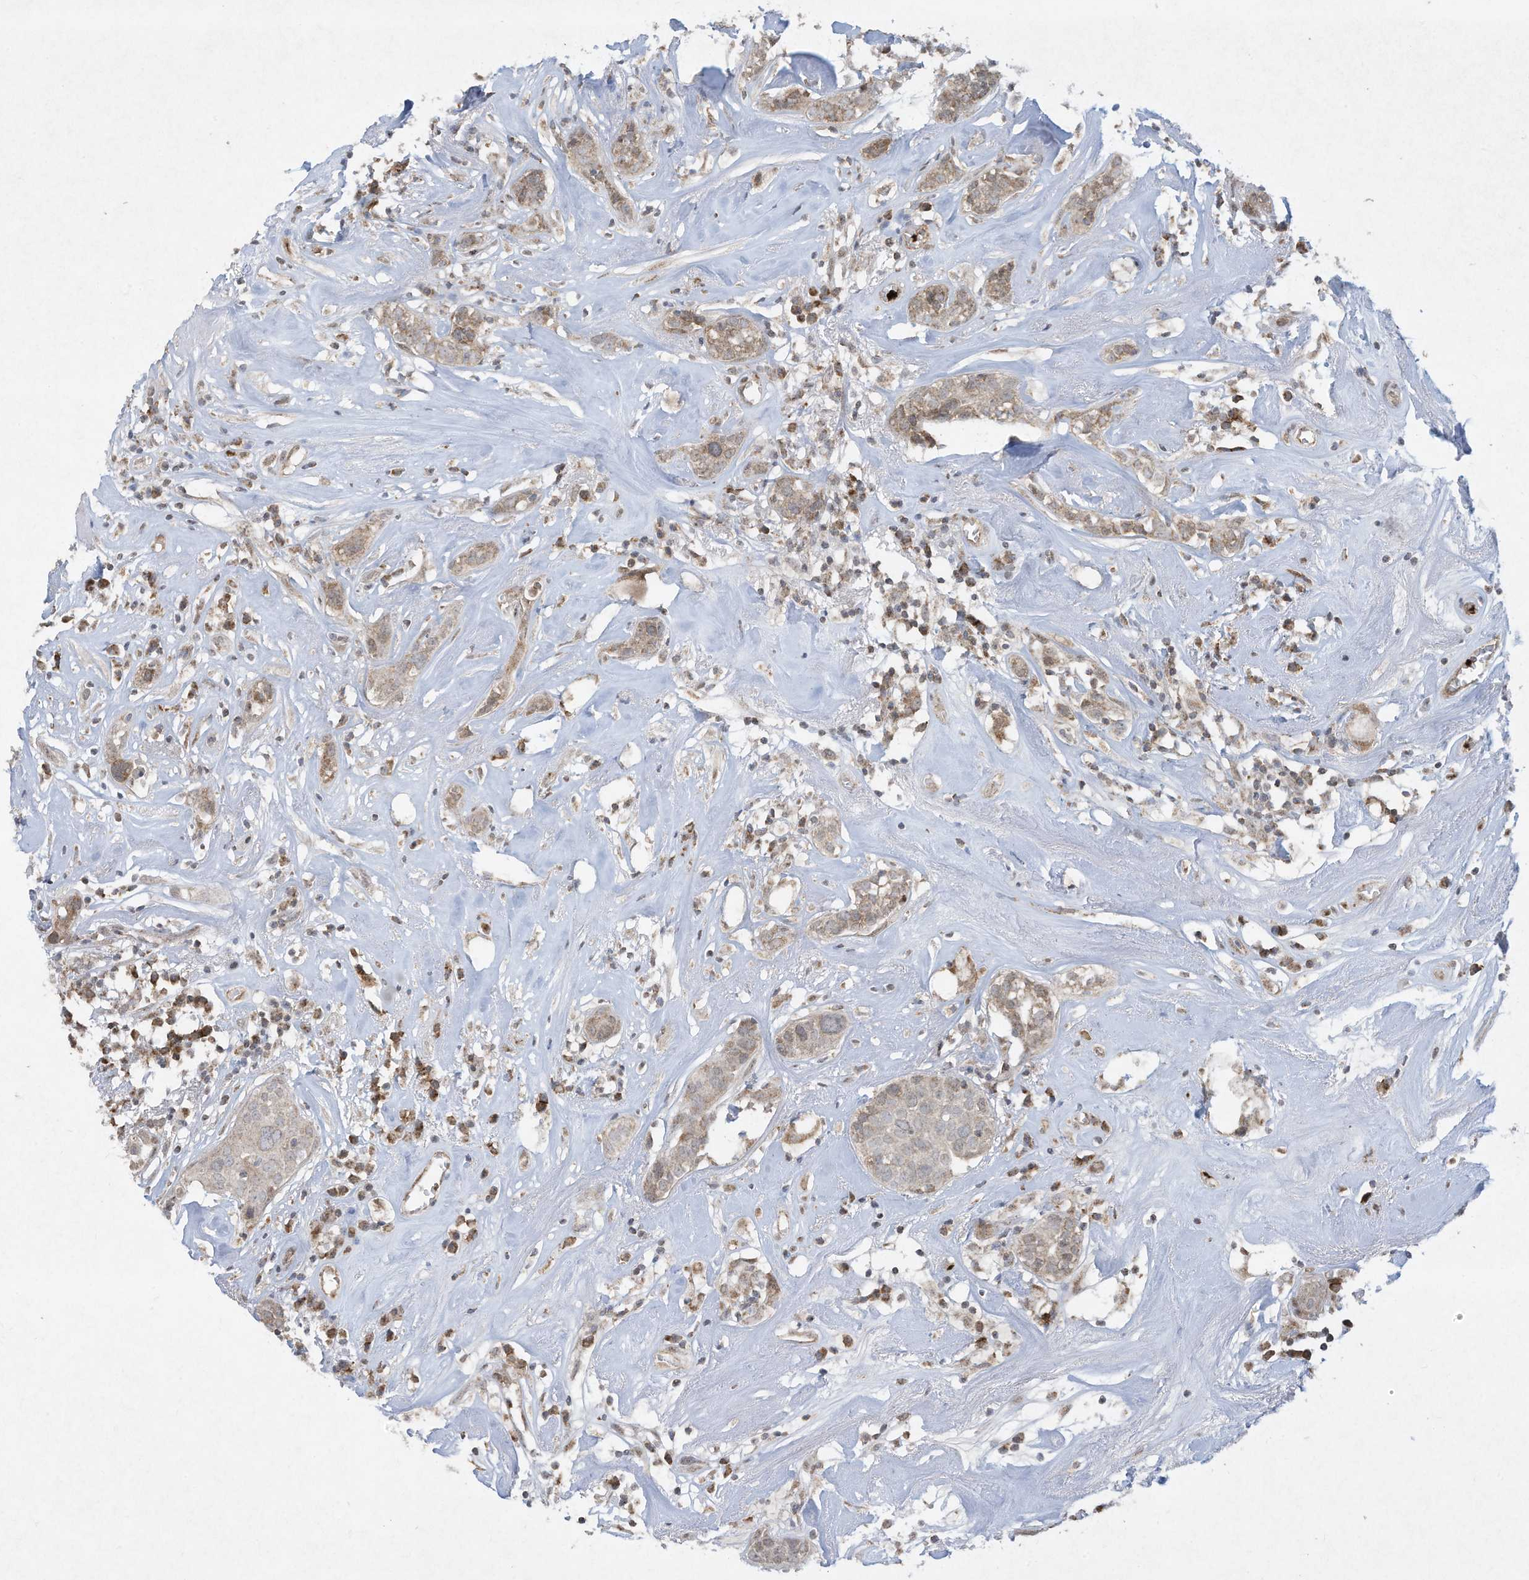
{"staining": {"intensity": "weak", "quantity": ">75%", "location": "cytoplasmic/membranous"}, "tissue": "head and neck cancer", "cell_type": "Tumor cells", "image_type": "cancer", "snomed": [{"axis": "morphology", "description": "Adenocarcinoma, NOS"}, {"axis": "topography", "description": "Salivary gland"}, {"axis": "topography", "description": "Head-Neck"}], "caption": "Head and neck cancer stained for a protein (brown) exhibits weak cytoplasmic/membranous positive staining in approximately >75% of tumor cells.", "gene": "CHRNA4", "patient": {"sex": "female", "age": 65}}